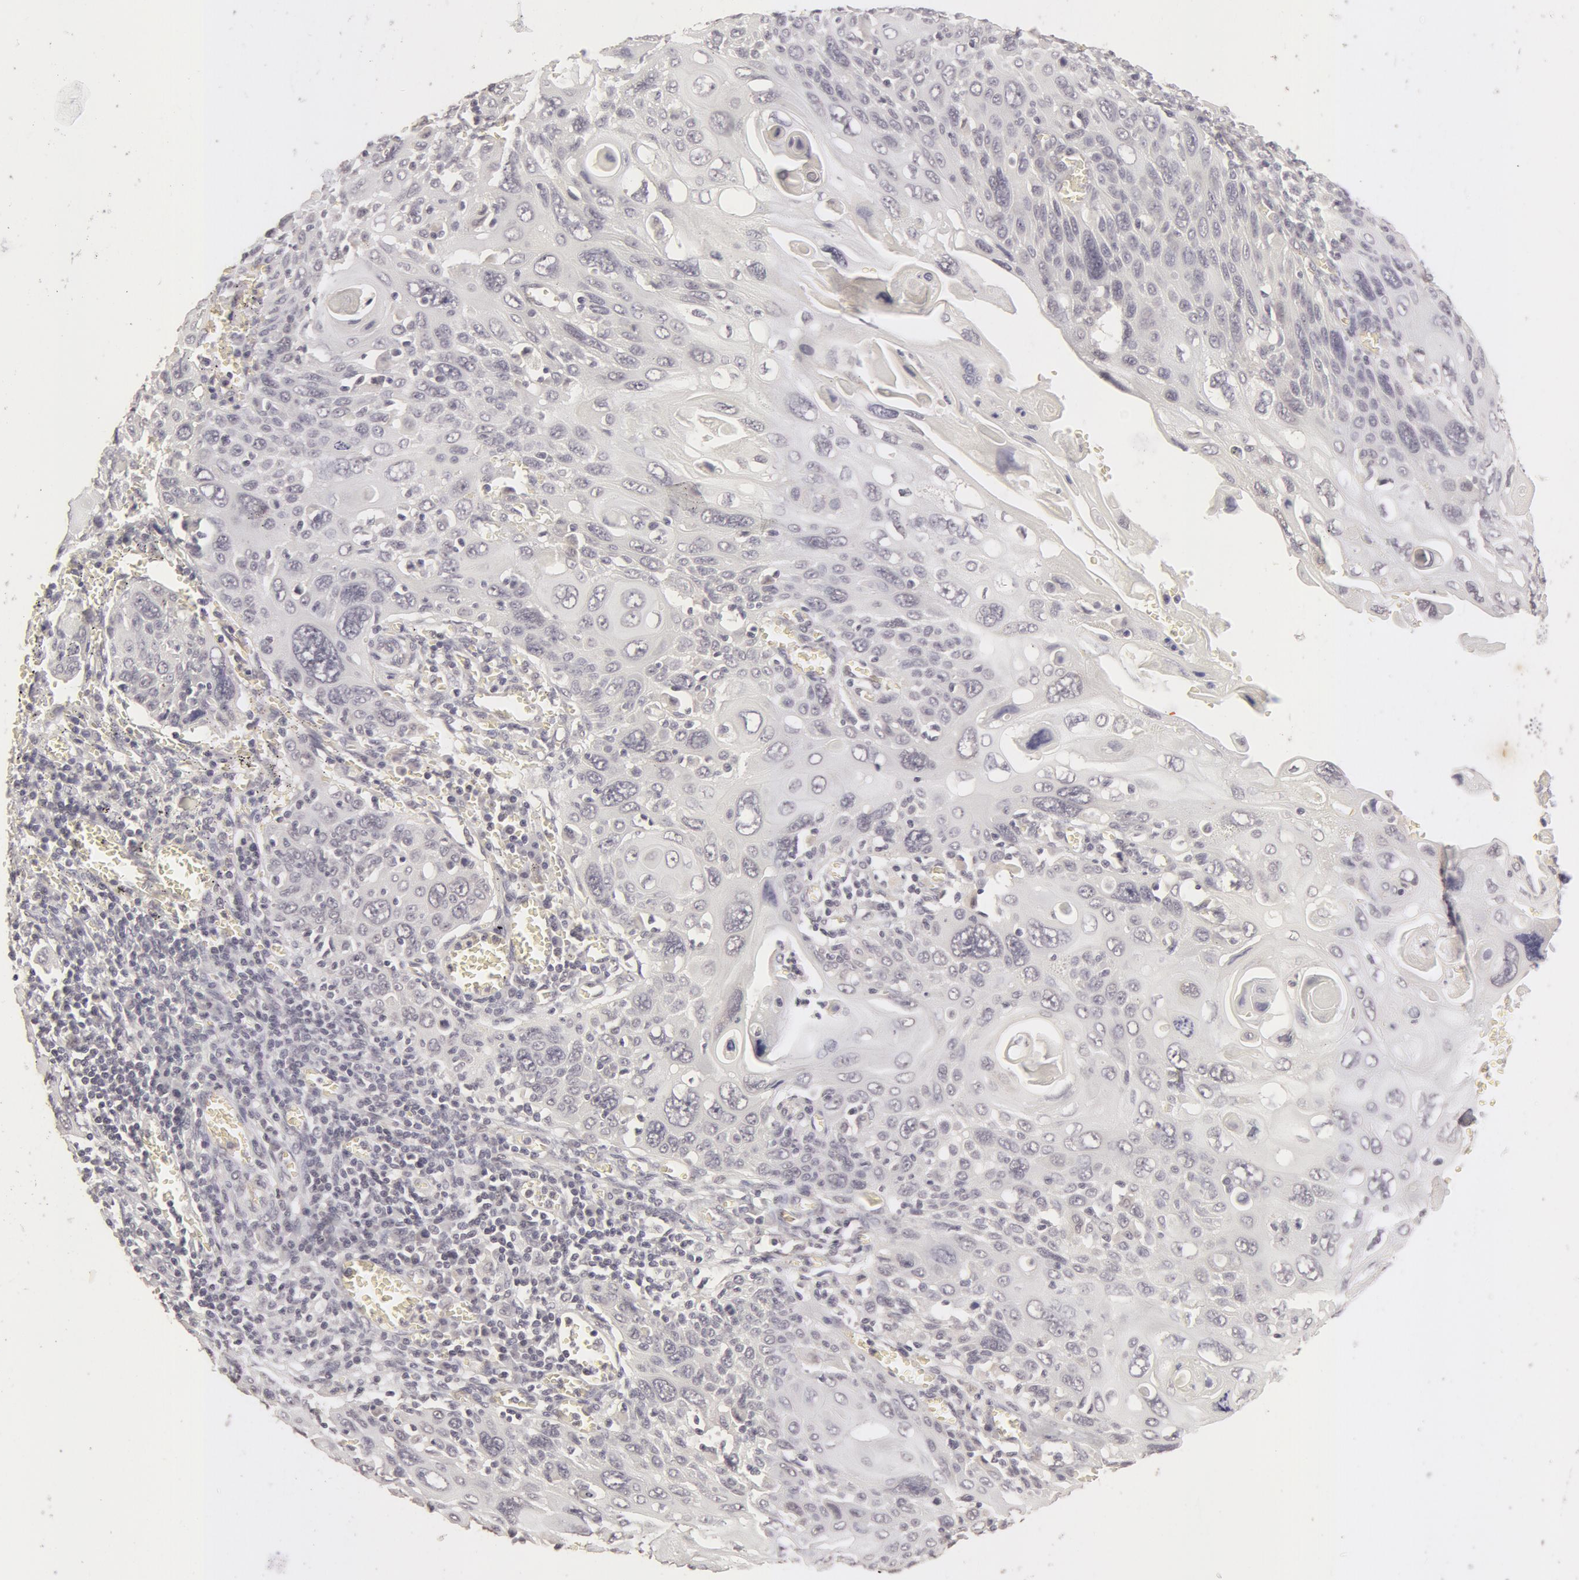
{"staining": {"intensity": "negative", "quantity": "none", "location": "none"}, "tissue": "cervical cancer", "cell_type": "Tumor cells", "image_type": "cancer", "snomed": [{"axis": "morphology", "description": "Squamous cell carcinoma, NOS"}, {"axis": "topography", "description": "Cervix"}], "caption": "A histopathology image of cervical cancer (squamous cell carcinoma) stained for a protein shows no brown staining in tumor cells. Brightfield microscopy of immunohistochemistry (IHC) stained with DAB (3,3'-diaminobenzidine) (brown) and hematoxylin (blue), captured at high magnification.", "gene": "ADAM10", "patient": {"sex": "female", "age": 54}}